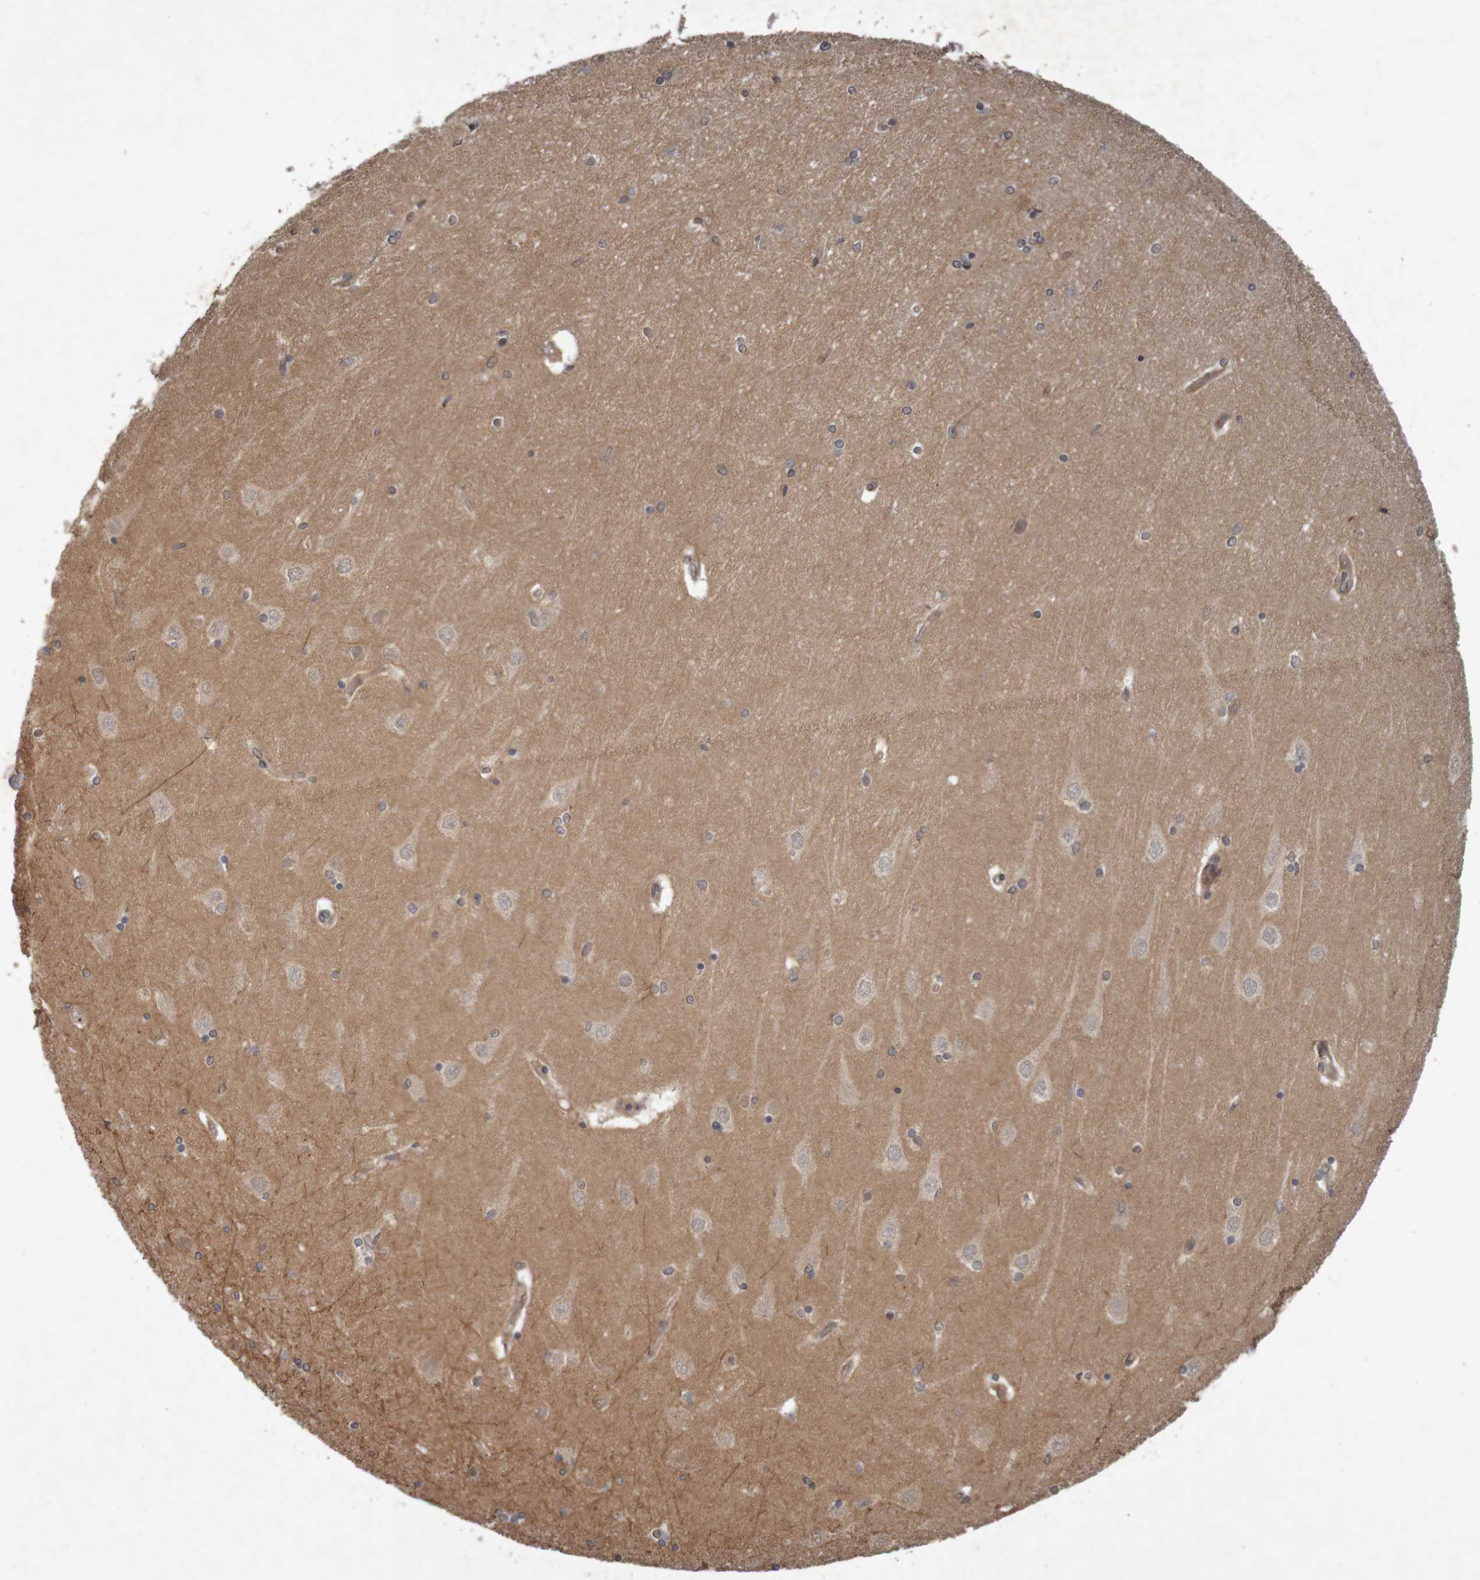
{"staining": {"intensity": "weak", "quantity": "<25%", "location": "cytoplasmic/membranous"}, "tissue": "hippocampus", "cell_type": "Glial cells", "image_type": "normal", "snomed": [{"axis": "morphology", "description": "Normal tissue, NOS"}, {"axis": "topography", "description": "Hippocampus"}], "caption": "An immunohistochemistry (IHC) photomicrograph of unremarkable hippocampus is shown. There is no staining in glial cells of hippocampus. (DAB (3,3'-diaminobenzidine) immunohistochemistry, high magnification).", "gene": "ARHGEF11", "patient": {"sex": "female", "age": 54}}